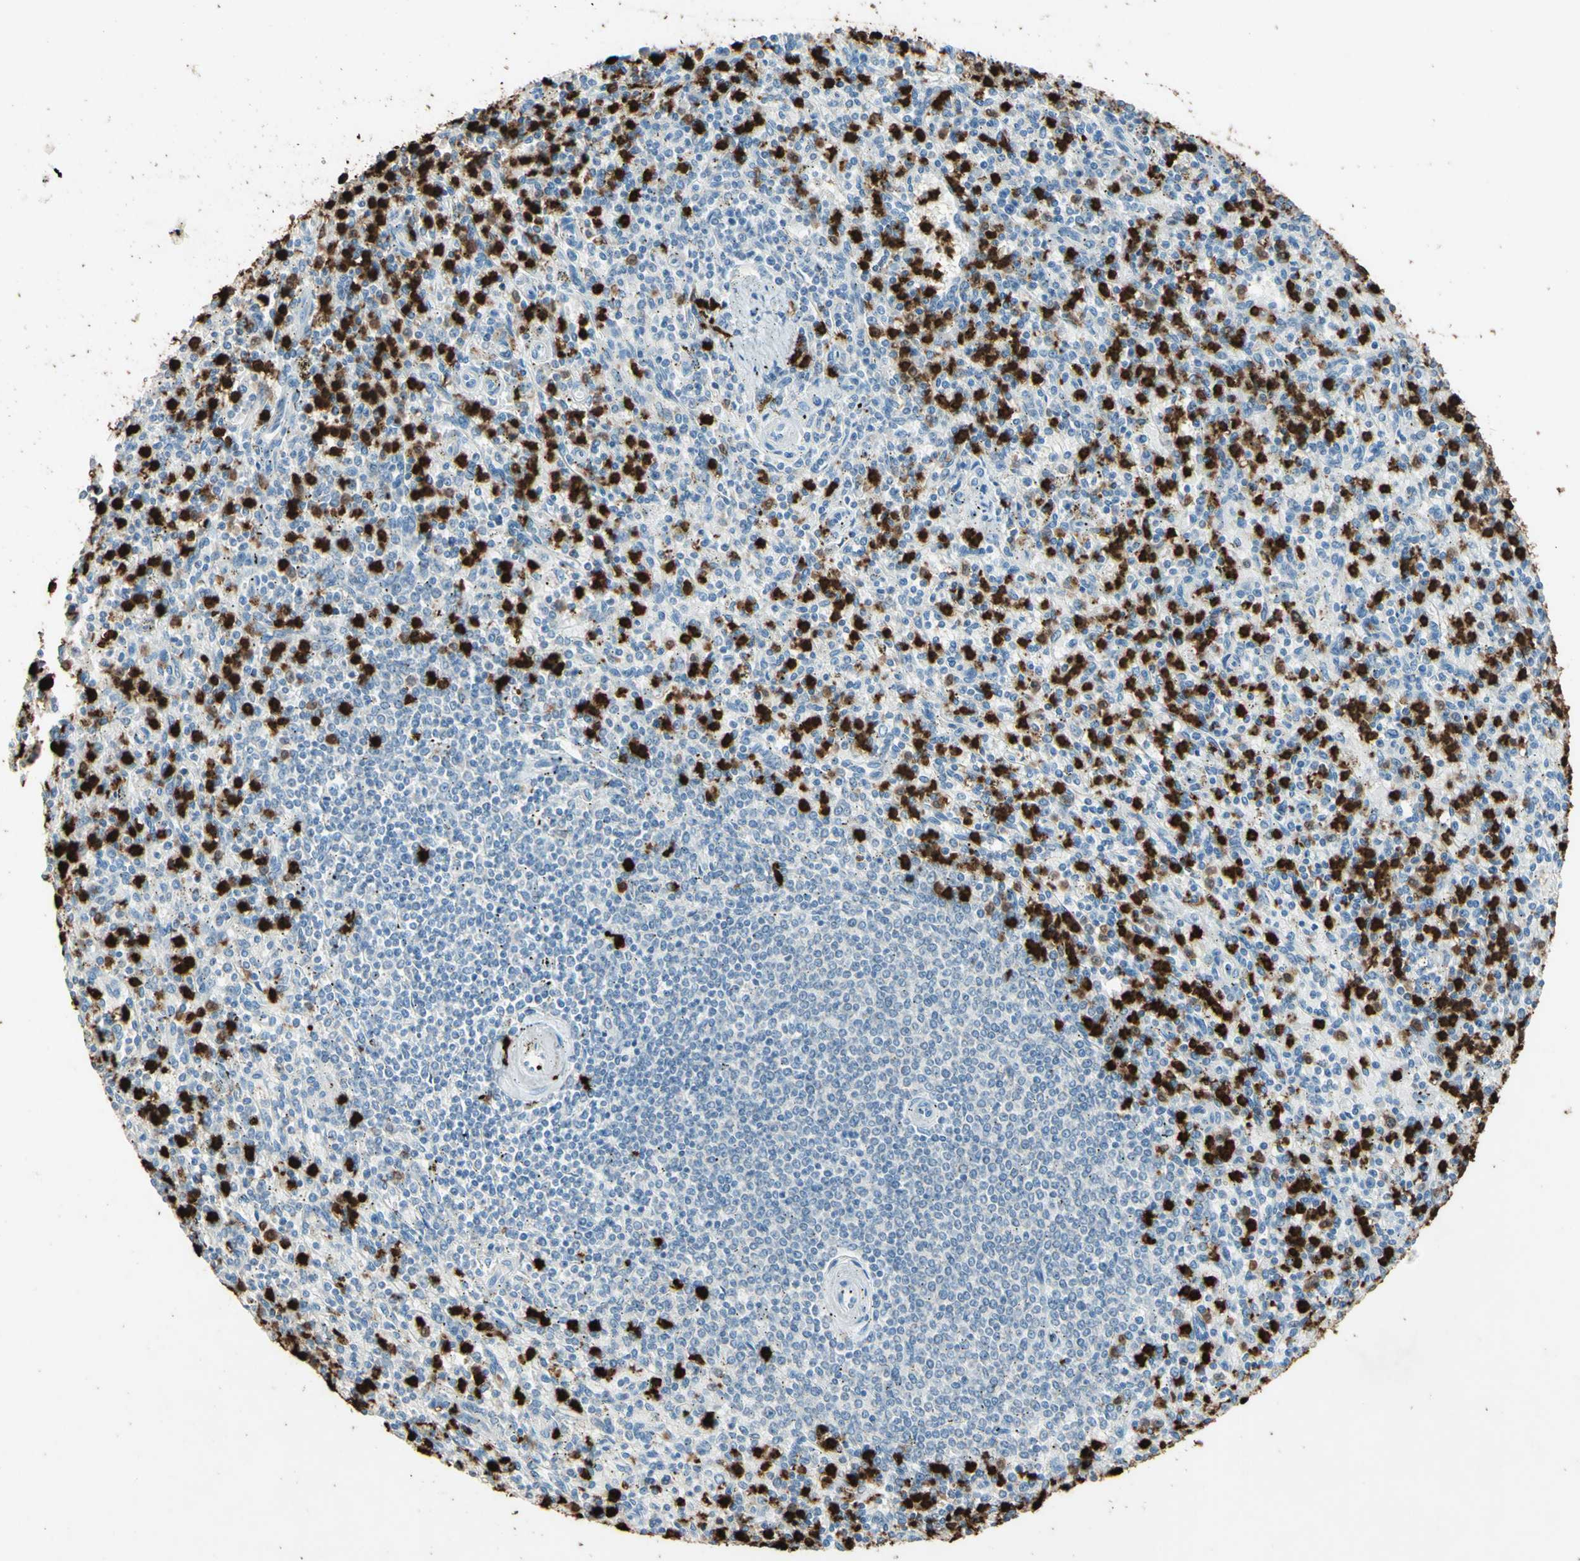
{"staining": {"intensity": "strong", "quantity": "25%-75%", "location": "nuclear"}, "tissue": "spleen", "cell_type": "Cells in red pulp", "image_type": "normal", "snomed": [{"axis": "morphology", "description": "Normal tissue, NOS"}, {"axis": "topography", "description": "Spleen"}], "caption": "DAB immunohistochemical staining of benign human spleen reveals strong nuclear protein positivity in about 25%-75% of cells in red pulp. (Stains: DAB in brown, nuclei in blue, Microscopy: brightfield microscopy at high magnification).", "gene": "NFKBIZ", "patient": {"sex": "male", "age": 72}}